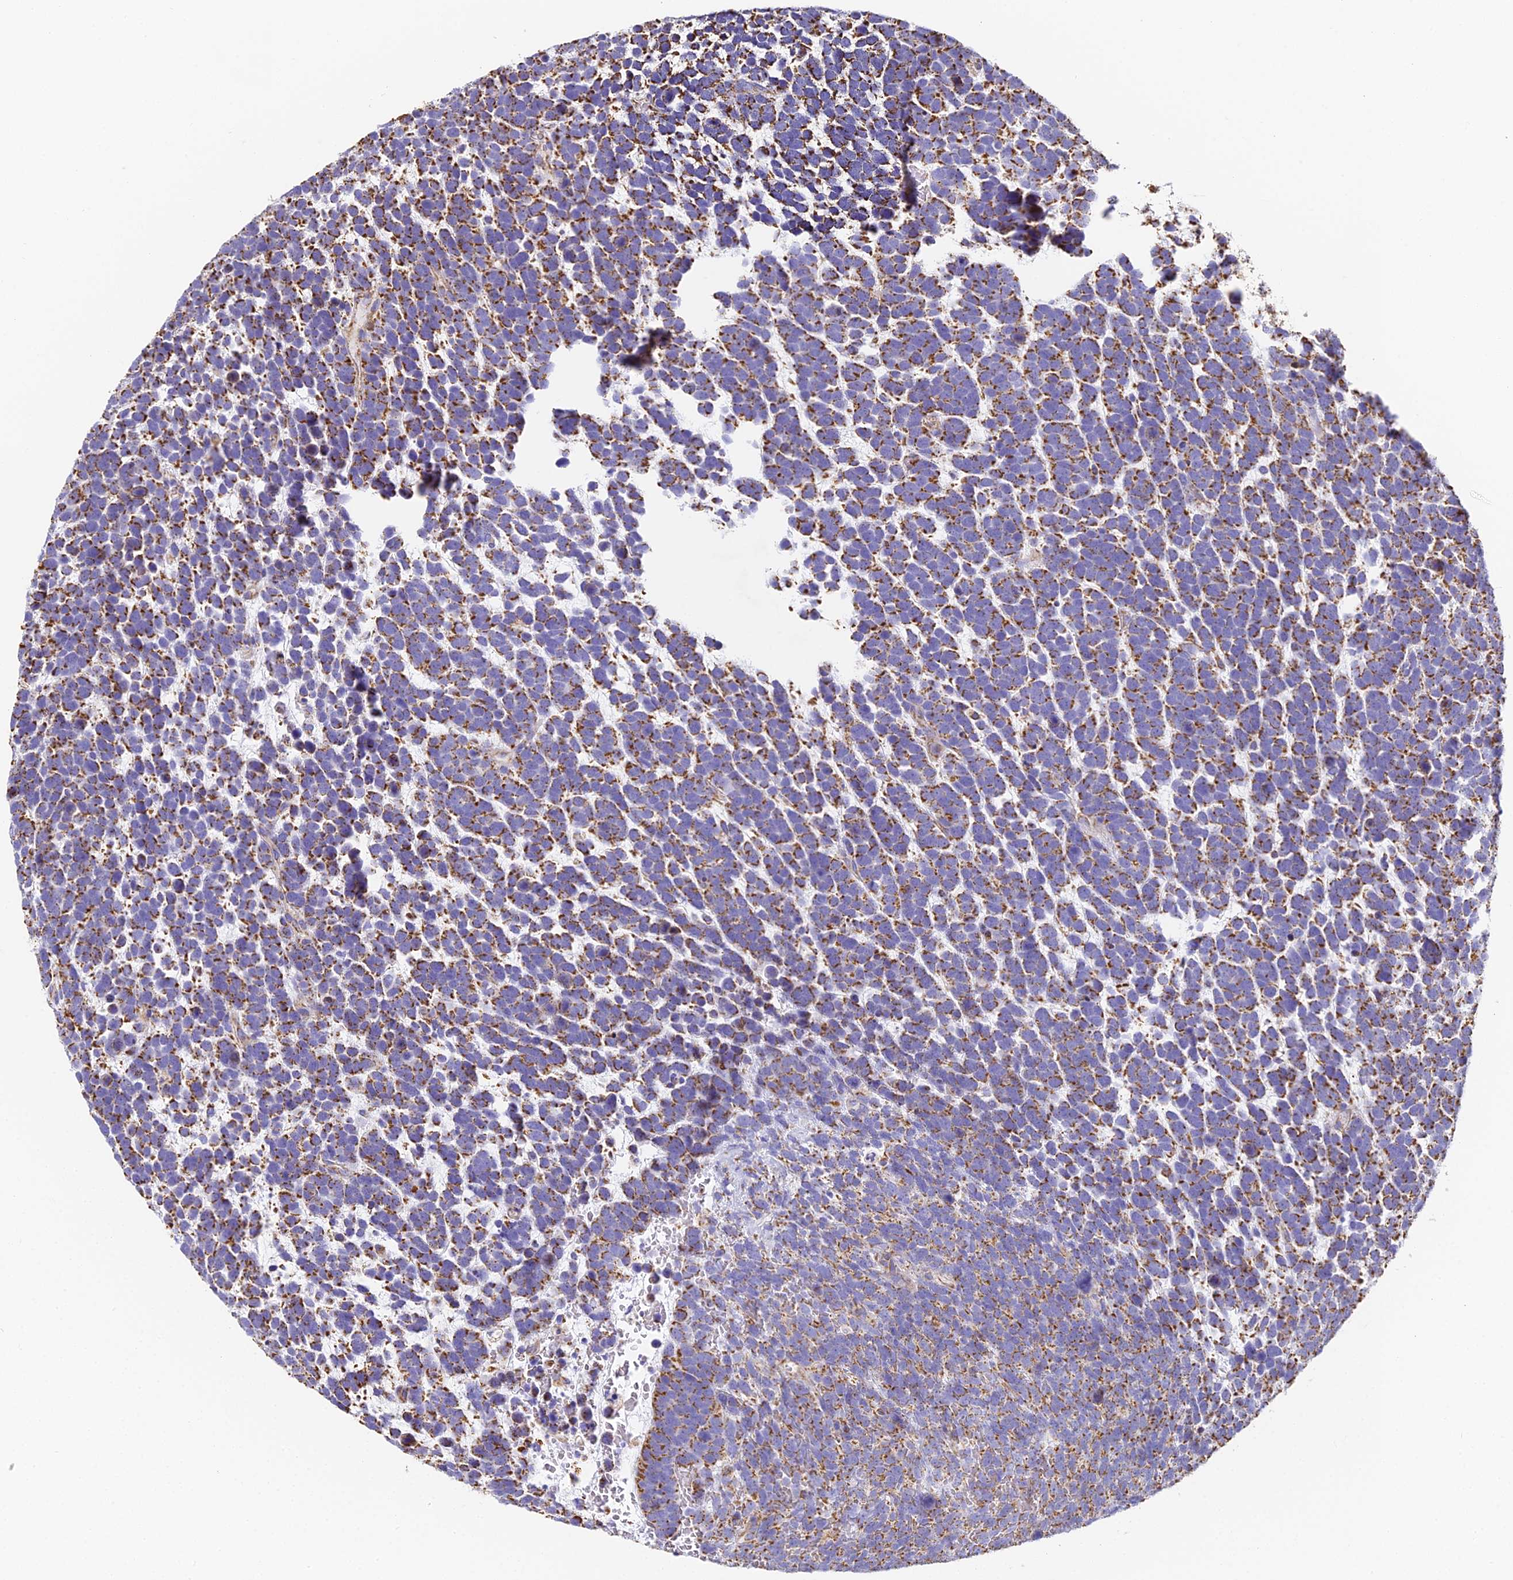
{"staining": {"intensity": "strong", "quantity": ">75%", "location": "cytoplasmic/membranous"}, "tissue": "urothelial cancer", "cell_type": "Tumor cells", "image_type": "cancer", "snomed": [{"axis": "morphology", "description": "Urothelial carcinoma, High grade"}, {"axis": "topography", "description": "Urinary bladder"}], "caption": "A high amount of strong cytoplasmic/membranous positivity is present in about >75% of tumor cells in high-grade urothelial carcinoma tissue. Using DAB (brown) and hematoxylin (blue) stains, captured at high magnification using brightfield microscopy.", "gene": "COX6C", "patient": {"sex": "female", "age": 82}}